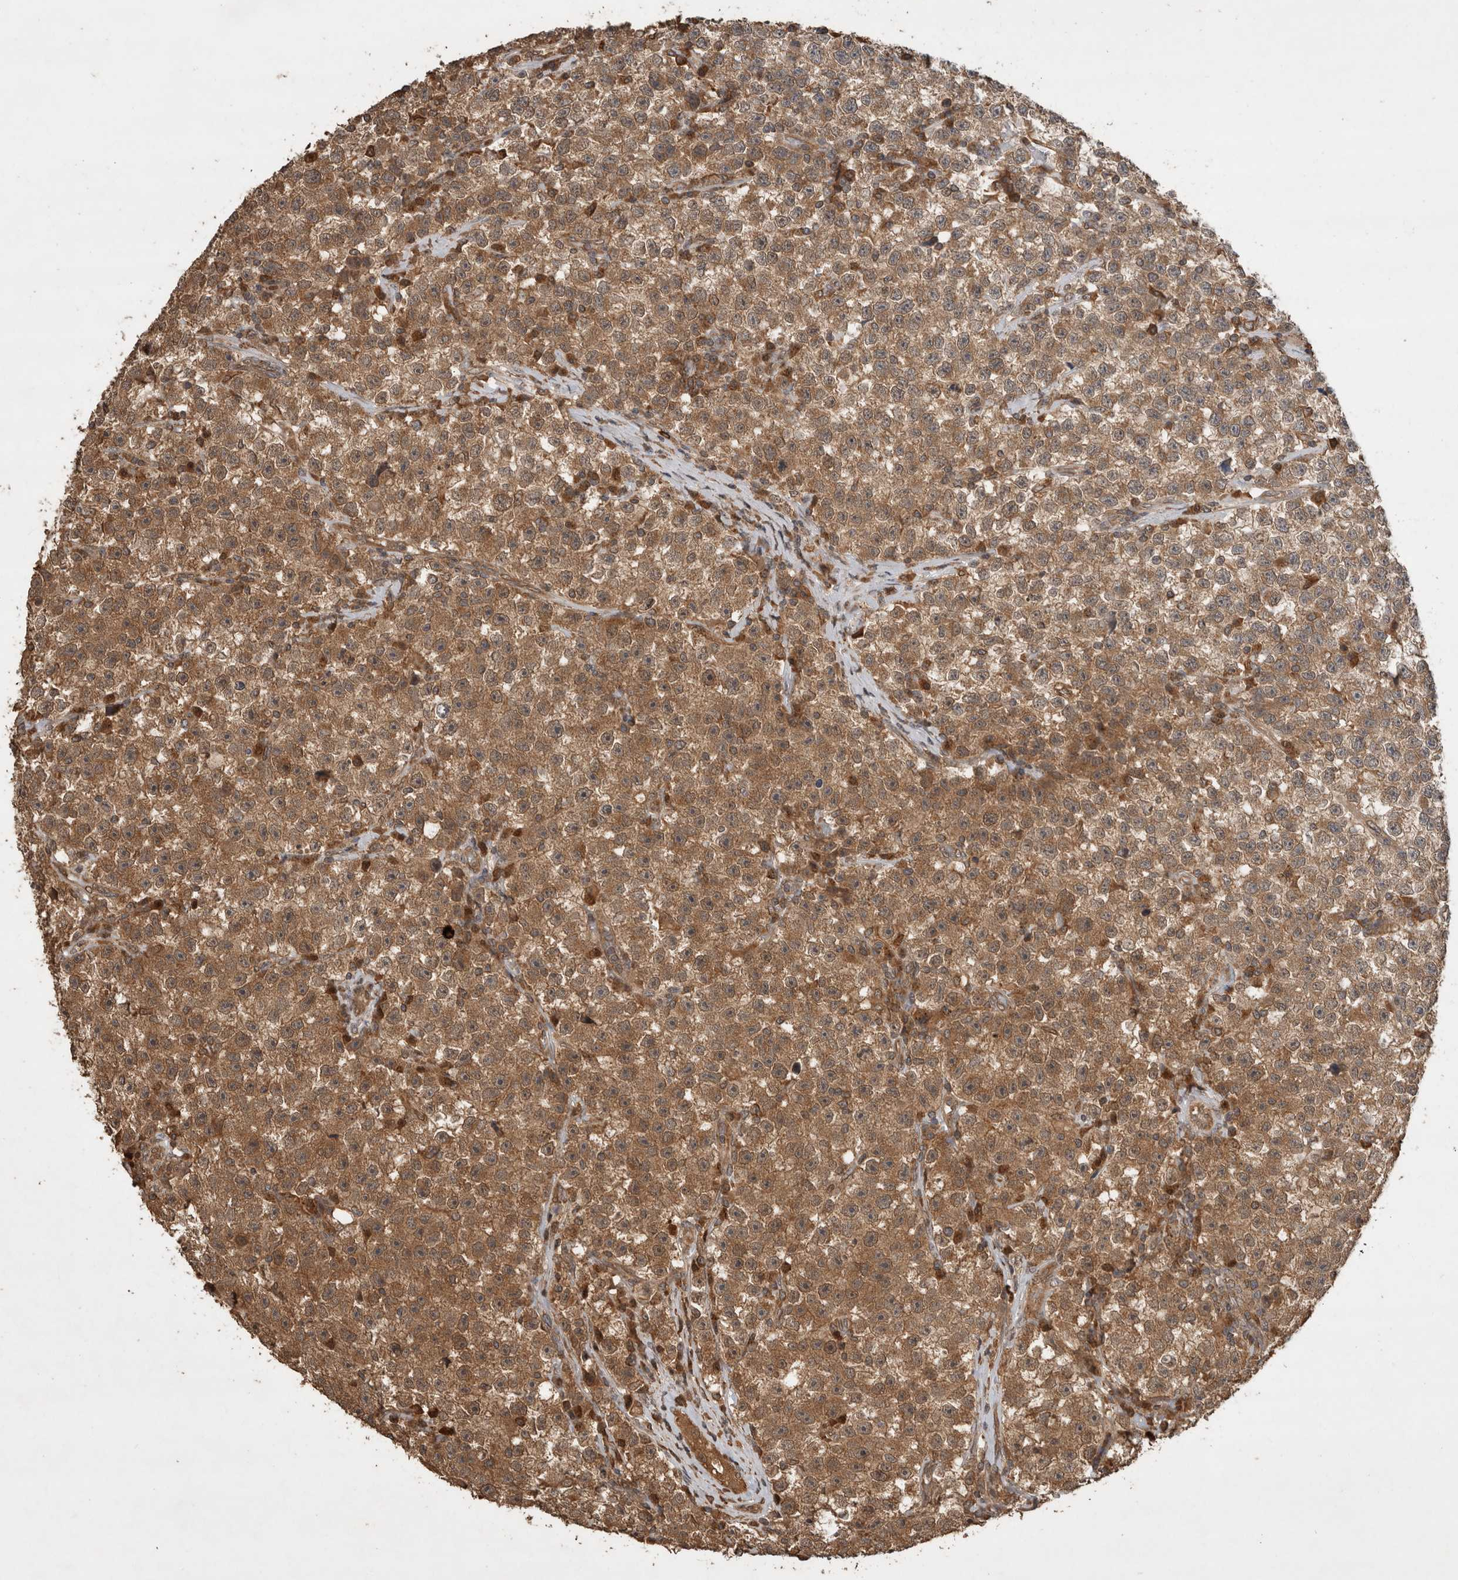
{"staining": {"intensity": "moderate", "quantity": ">75%", "location": "cytoplasmic/membranous"}, "tissue": "testis cancer", "cell_type": "Tumor cells", "image_type": "cancer", "snomed": [{"axis": "morphology", "description": "Seminoma, NOS"}, {"axis": "topography", "description": "Testis"}], "caption": "There is medium levels of moderate cytoplasmic/membranous staining in tumor cells of testis cancer, as demonstrated by immunohistochemical staining (brown color).", "gene": "OTUD7B", "patient": {"sex": "male", "age": 22}}